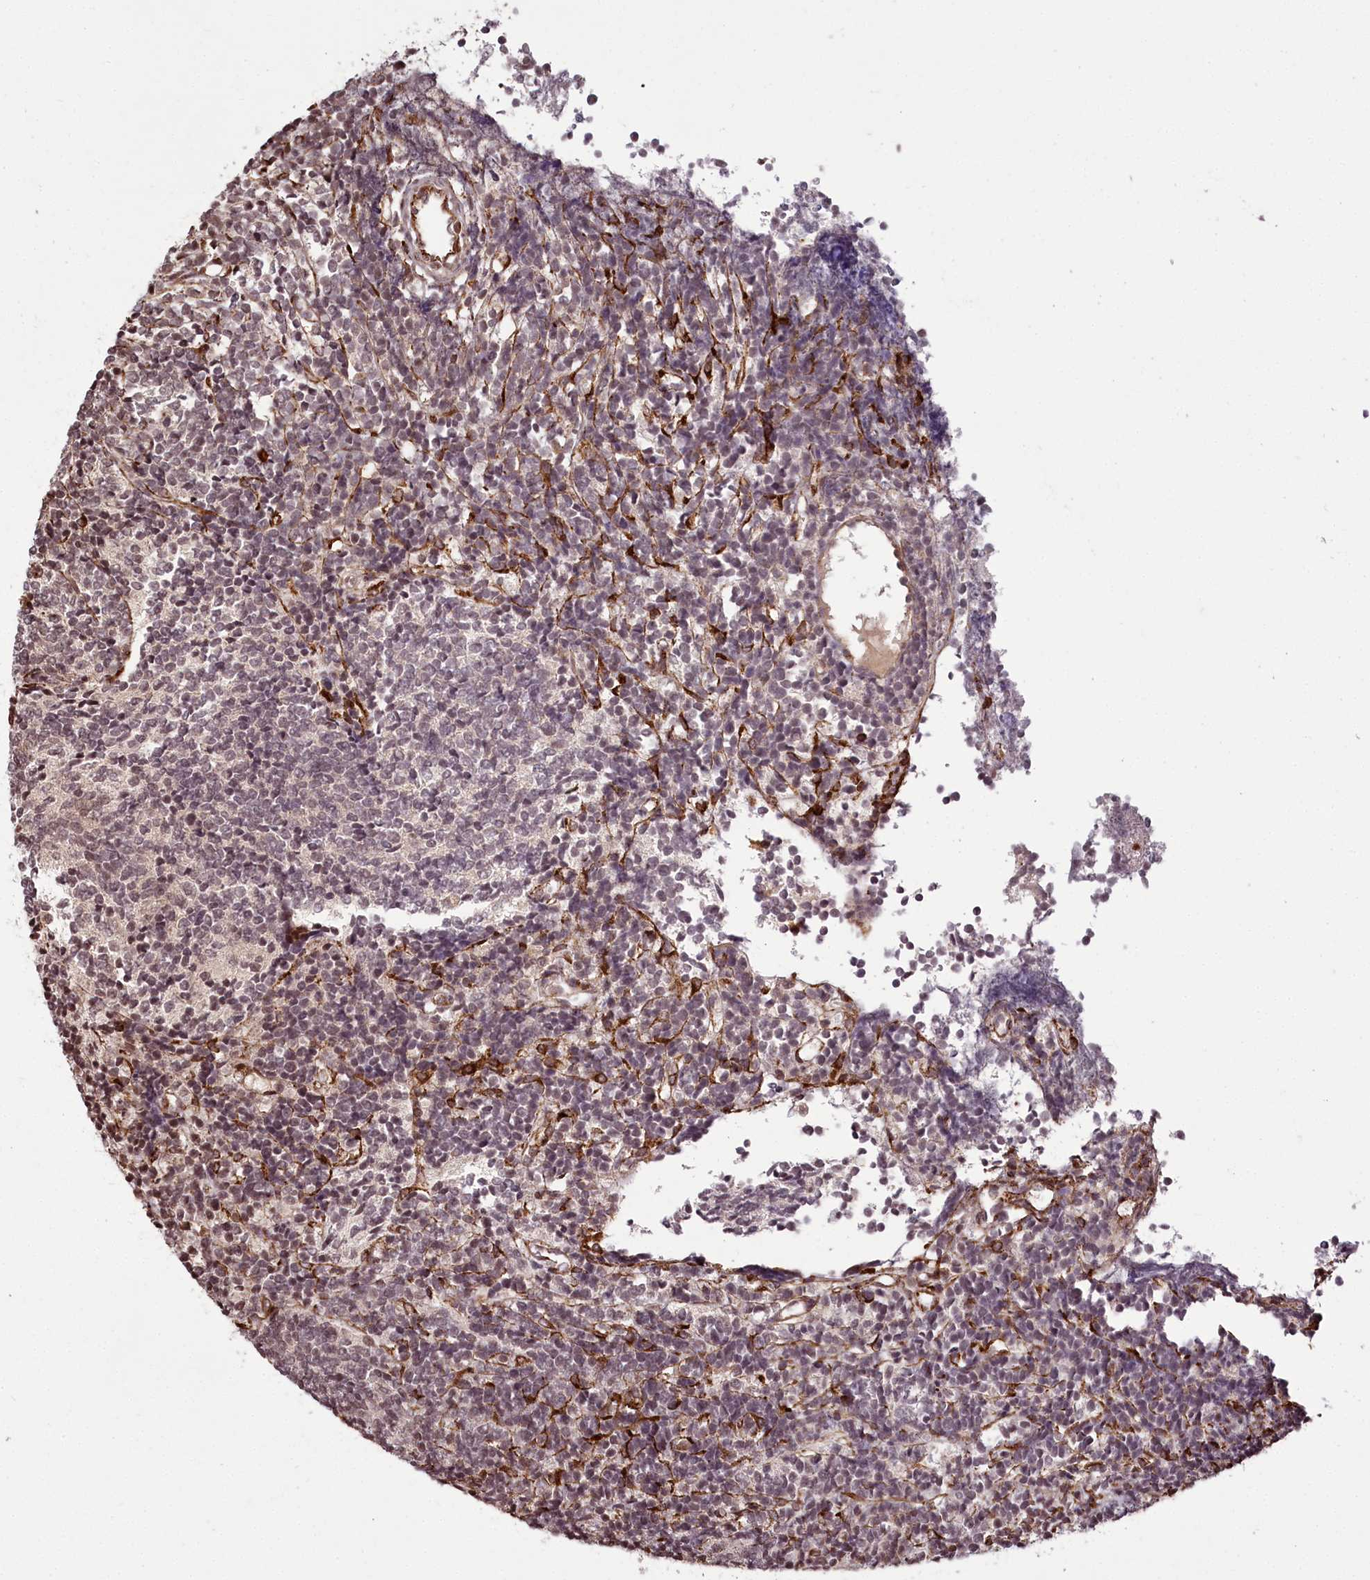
{"staining": {"intensity": "negative", "quantity": "none", "location": "none"}, "tissue": "glioma", "cell_type": "Tumor cells", "image_type": "cancer", "snomed": [{"axis": "morphology", "description": "Glioma, malignant, Low grade"}, {"axis": "topography", "description": "Brain"}], "caption": "This is an immunohistochemistry micrograph of glioma. There is no positivity in tumor cells.", "gene": "HOXC8", "patient": {"sex": "female", "age": 1}}